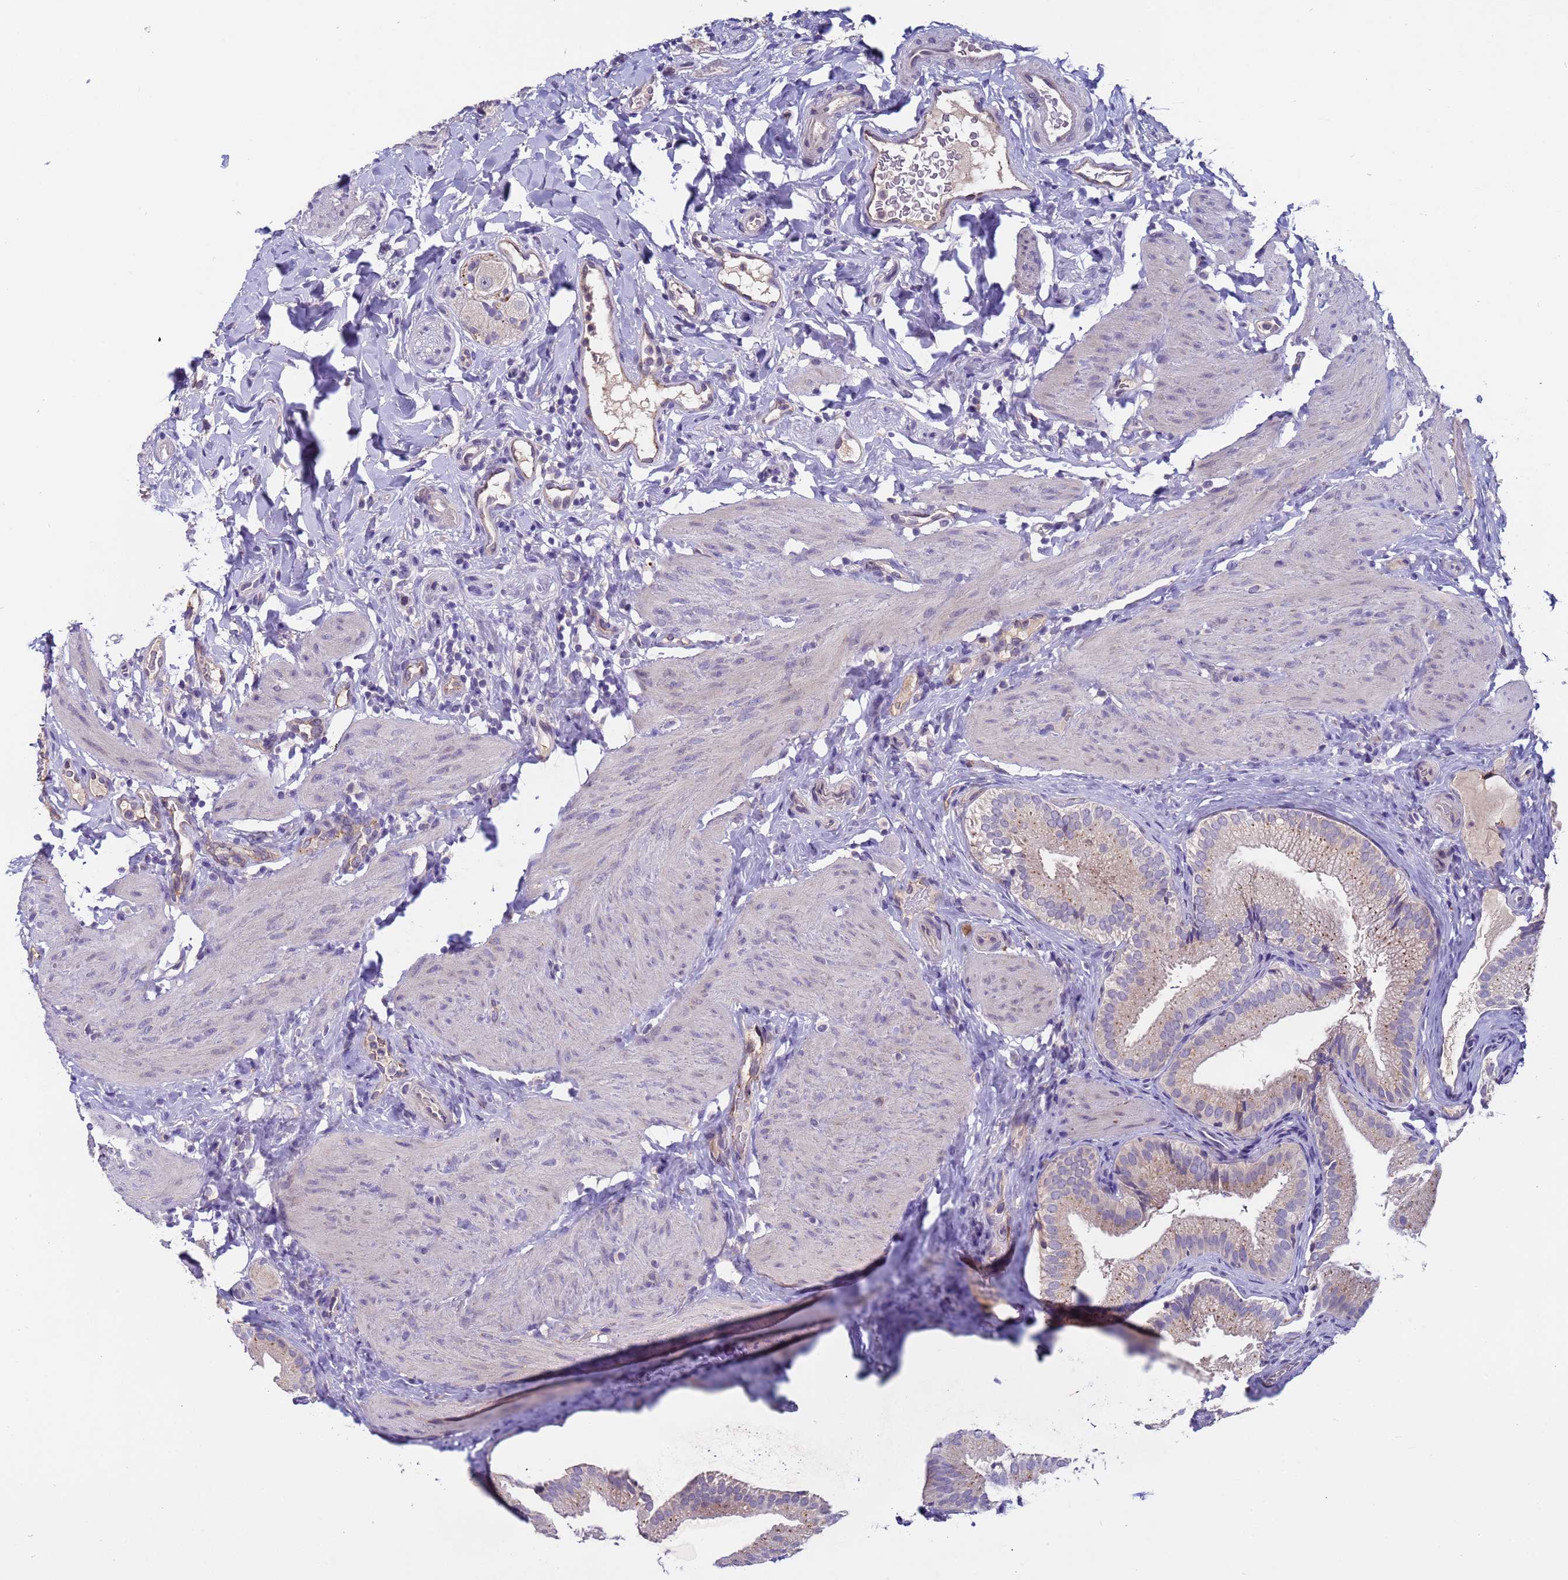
{"staining": {"intensity": "moderate", "quantity": "25%-75%", "location": "cytoplasmic/membranous"}, "tissue": "gallbladder", "cell_type": "Glandular cells", "image_type": "normal", "snomed": [{"axis": "morphology", "description": "Normal tissue, NOS"}, {"axis": "topography", "description": "Gallbladder"}], "caption": "Protein expression analysis of unremarkable gallbladder exhibits moderate cytoplasmic/membranous staining in about 25%-75% of glandular cells.", "gene": "ZNF248", "patient": {"sex": "female", "age": 30}}